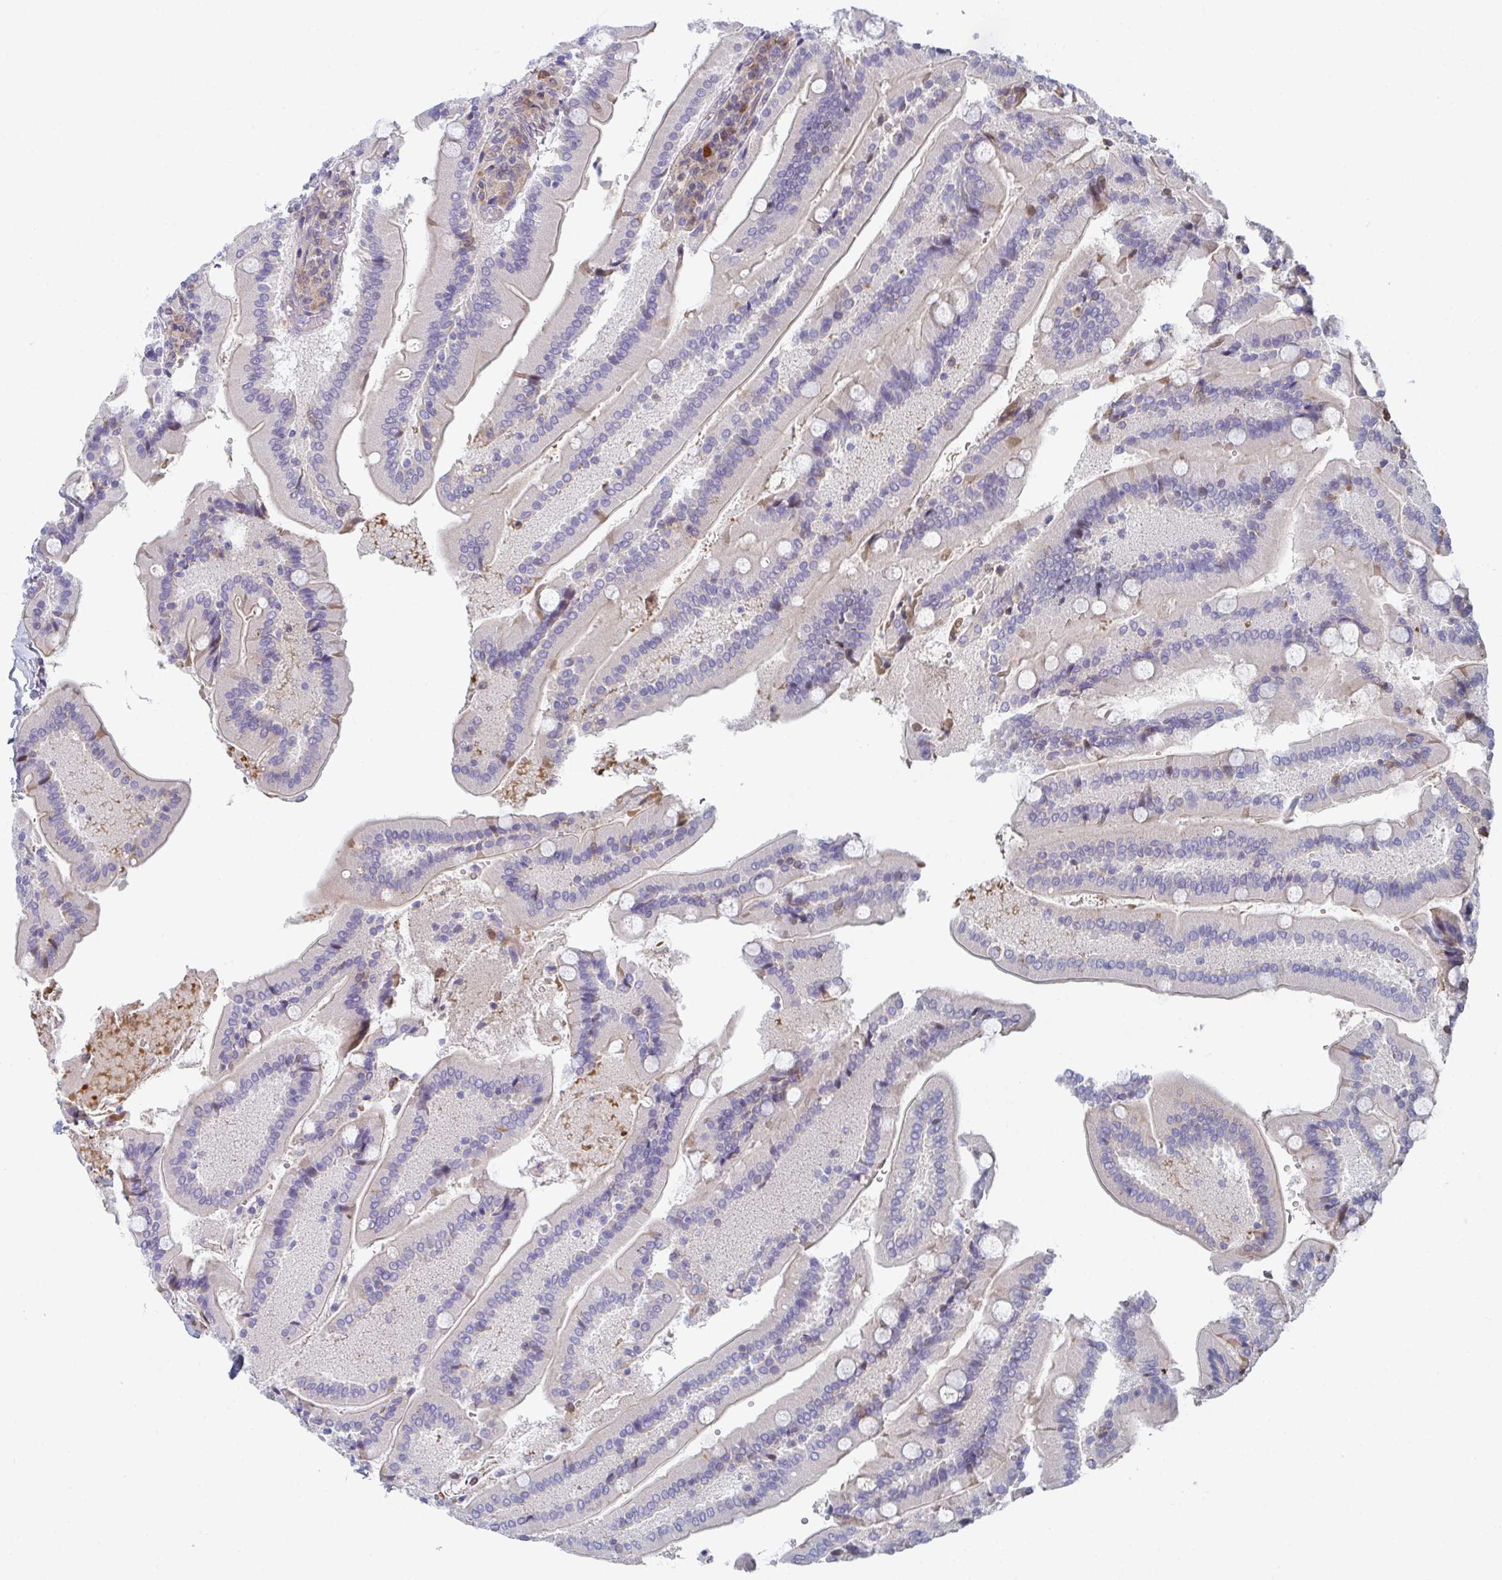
{"staining": {"intensity": "weak", "quantity": "25%-75%", "location": "cytoplasmic/membranous"}, "tissue": "duodenum", "cell_type": "Glandular cells", "image_type": "normal", "snomed": [{"axis": "morphology", "description": "Normal tissue, NOS"}, {"axis": "topography", "description": "Duodenum"}], "caption": "A low amount of weak cytoplasmic/membranous expression is appreciated in about 25%-75% of glandular cells in normal duodenum. The protein is stained brown, and the nuclei are stained in blue (DAB (3,3'-diaminobenzidine) IHC with brightfield microscopy, high magnification).", "gene": "KLHL33", "patient": {"sex": "female", "age": 62}}